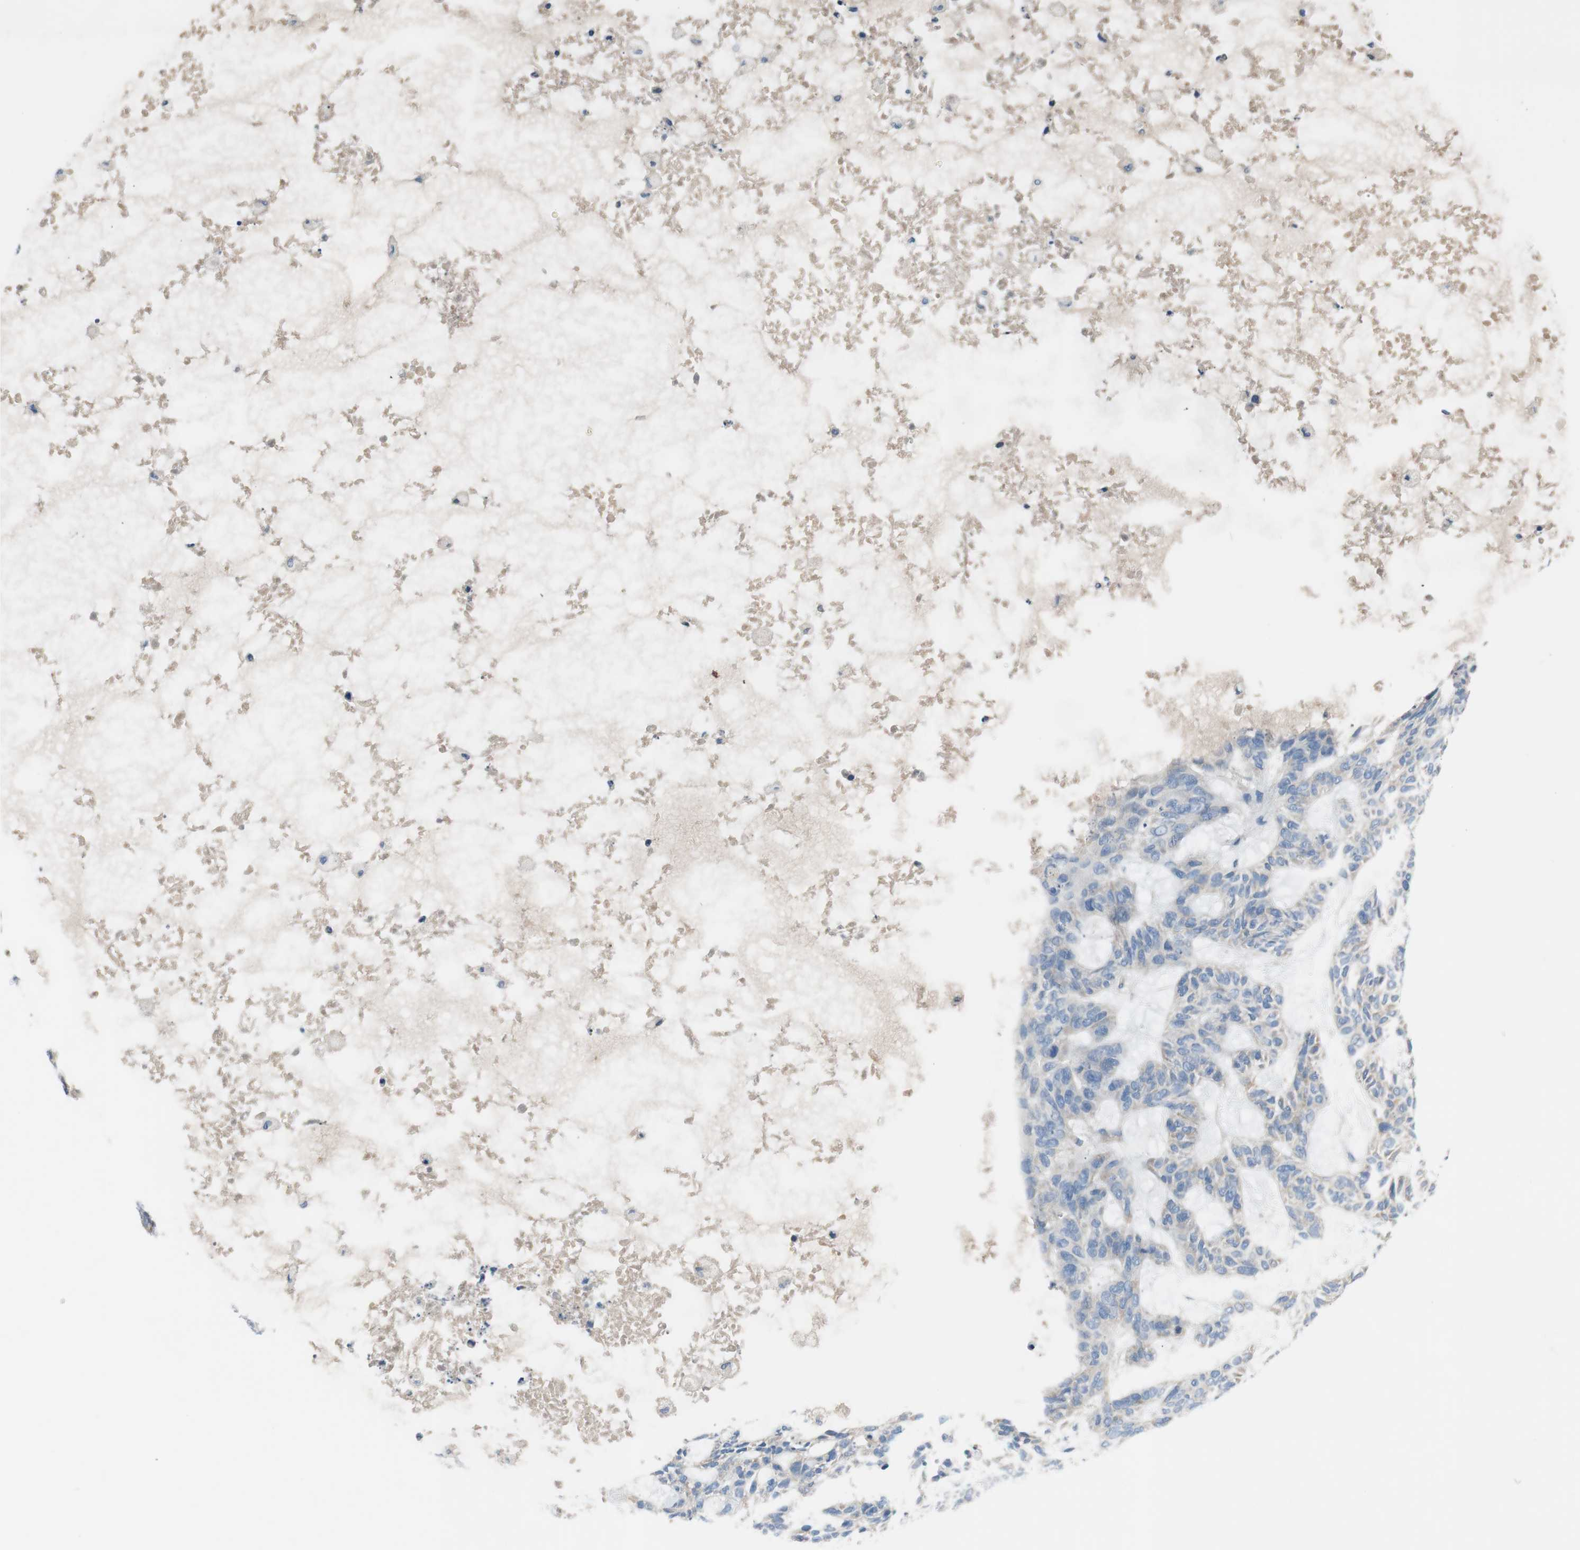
{"staining": {"intensity": "negative", "quantity": "none", "location": "none"}, "tissue": "skin cancer", "cell_type": "Tumor cells", "image_type": "cancer", "snomed": [{"axis": "morphology", "description": "Basal cell carcinoma"}, {"axis": "topography", "description": "Skin"}], "caption": "The immunohistochemistry histopathology image has no significant positivity in tumor cells of skin basal cell carcinoma tissue.", "gene": "FDFT1", "patient": {"sex": "male", "age": 87}}